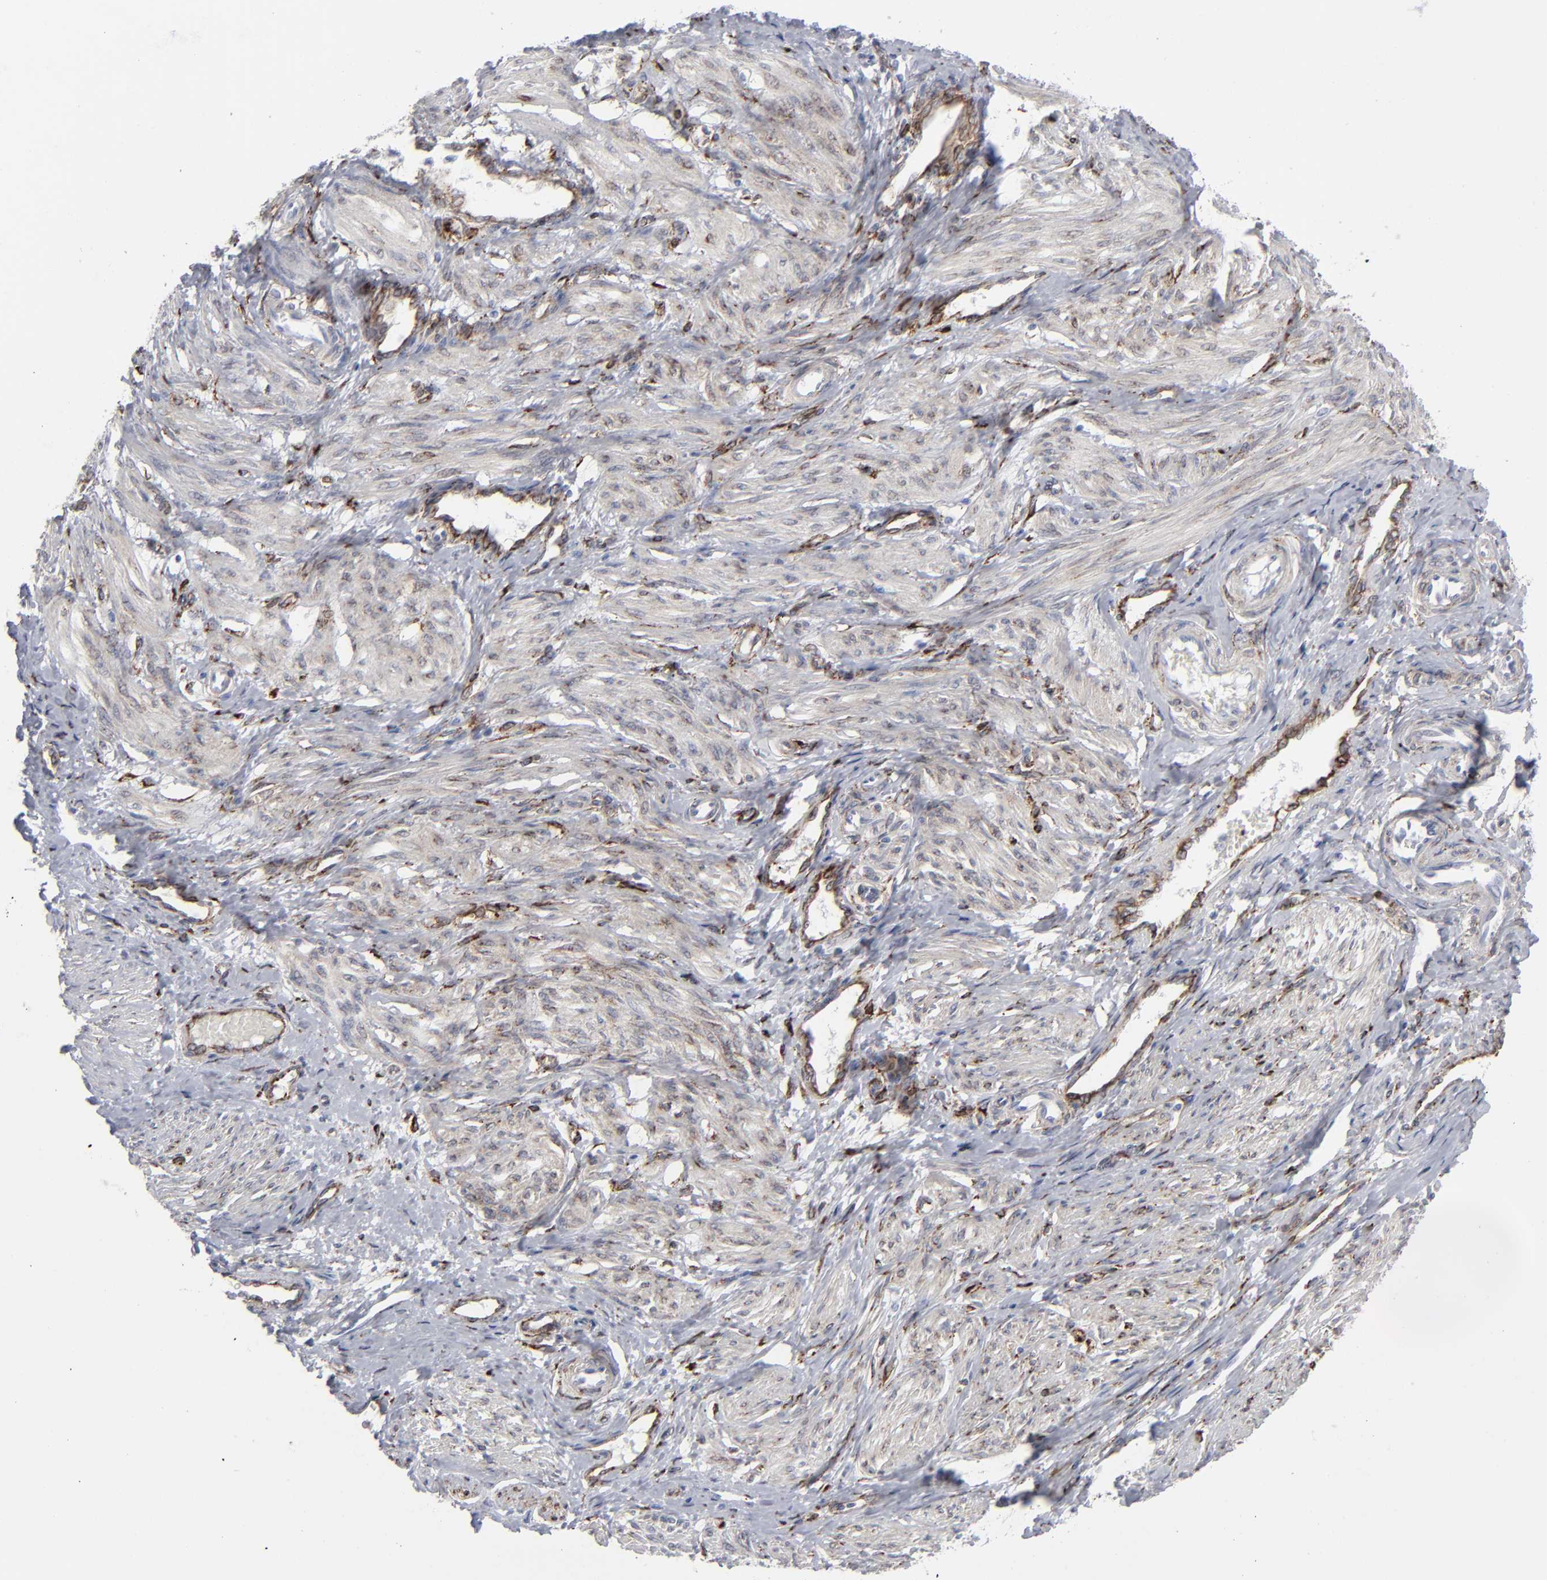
{"staining": {"intensity": "weak", "quantity": "25%-75%", "location": "nuclear"}, "tissue": "smooth muscle", "cell_type": "Smooth muscle cells", "image_type": "normal", "snomed": [{"axis": "morphology", "description": "Normal tissue, NOS"}, {"axis": "topography", "description": "Smooth muscle"}, {"axis": "topography", "description": "Uterus"}], "caption": "Protein expression analysis of normal smooth muscle reveals weak nuclear positivity in approximately 25%-75% of smooth muscle cells.", "gene": "SPARC", "patient": {"sex": "female", "age": 39}}